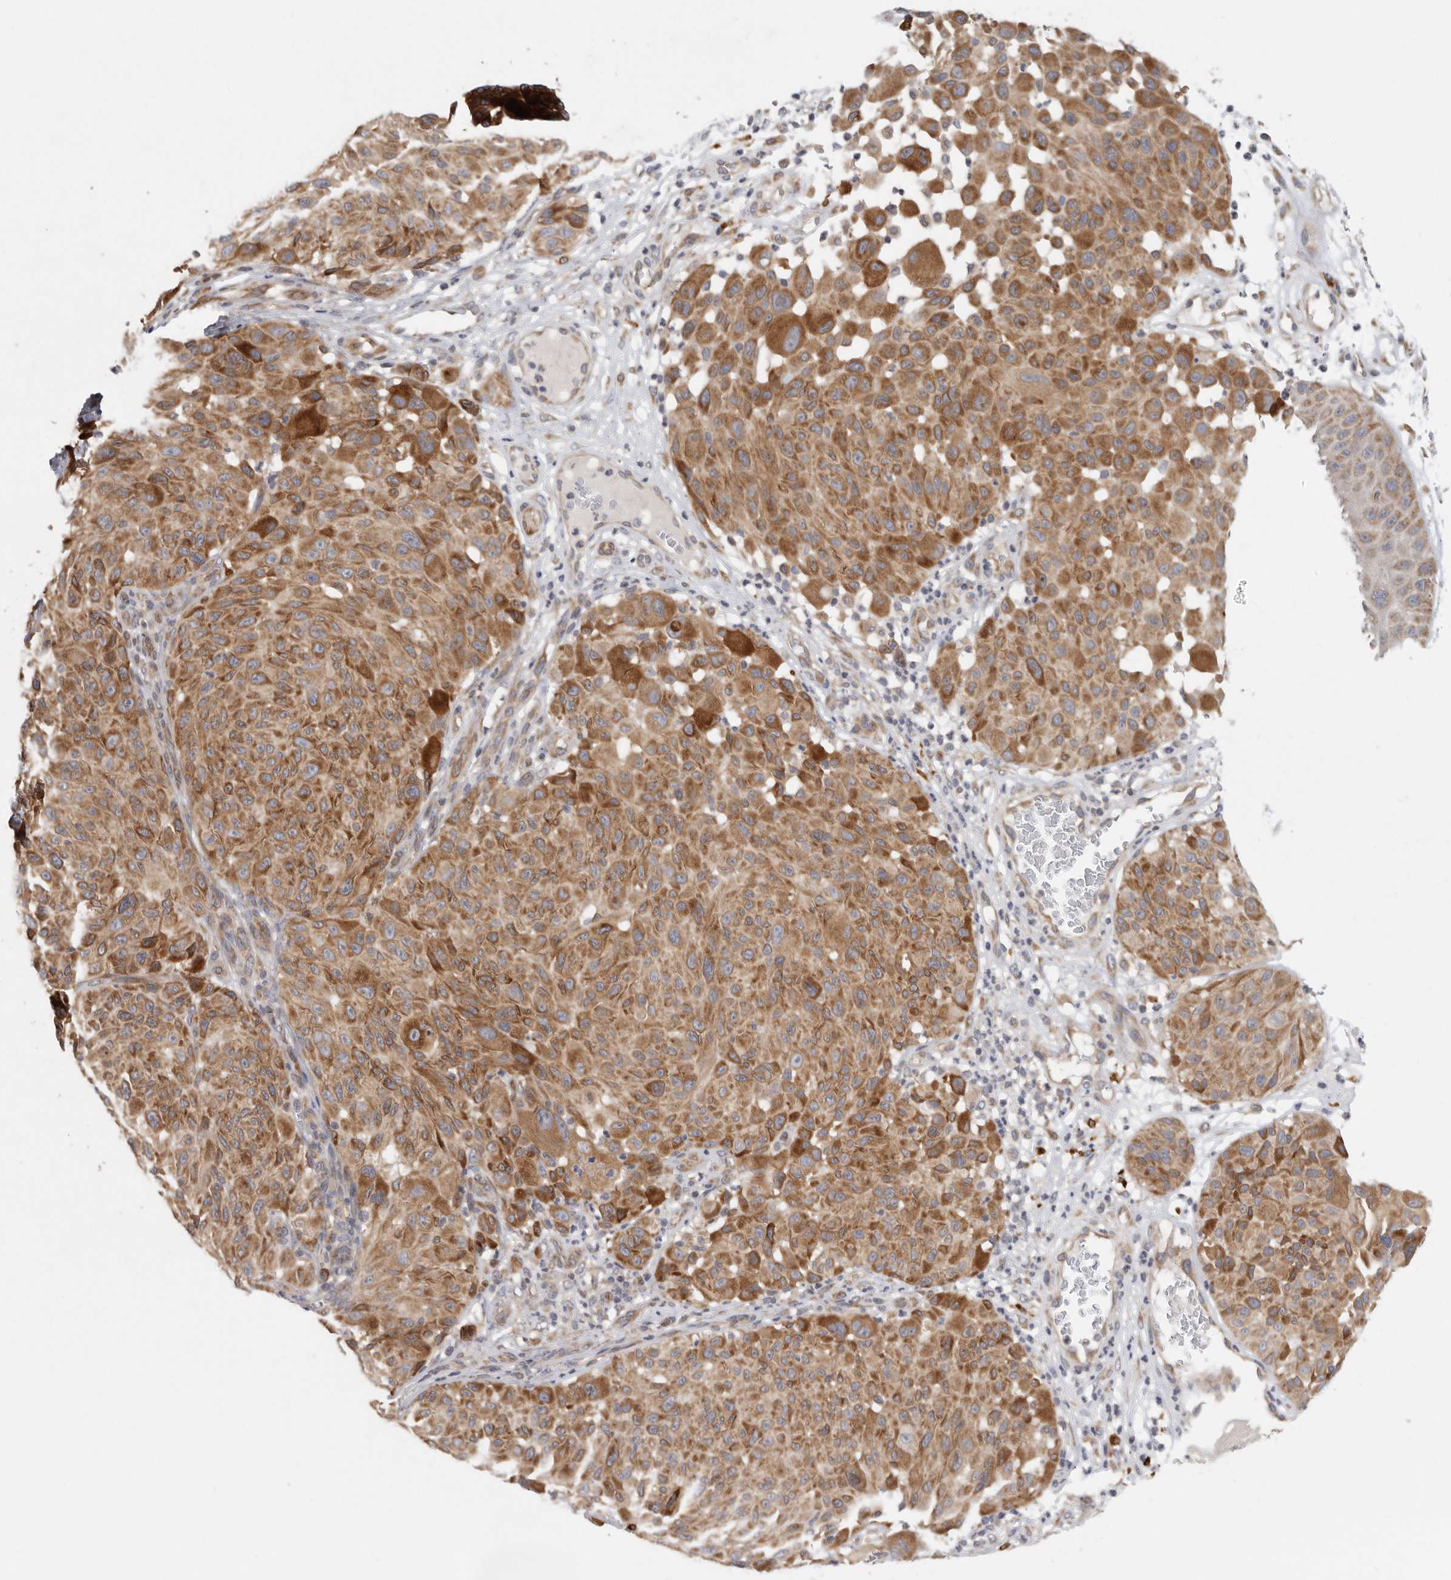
{"staining": {"intensity": "moderate", "quantity": ">75%", "location": "cytoplasmic/membranous"}, "tissue": "melanoma", "cell_type": "Tumor cells", "image_type": "cancer", "snomed": [{"axis": "morphology", "description": "Malignant melanoma, NOS"}, {"axis": "topography", "description": "Skin"}], "caption": "High-power microscopy captured an immunohistochemistry (IHC) image of malignant melanoma, revealing moderate cytoplasmic/membranous staining in about >75% of tumor cells.", "gene": "BCAP29", "patient": {"sex": "male", "age": 83}}